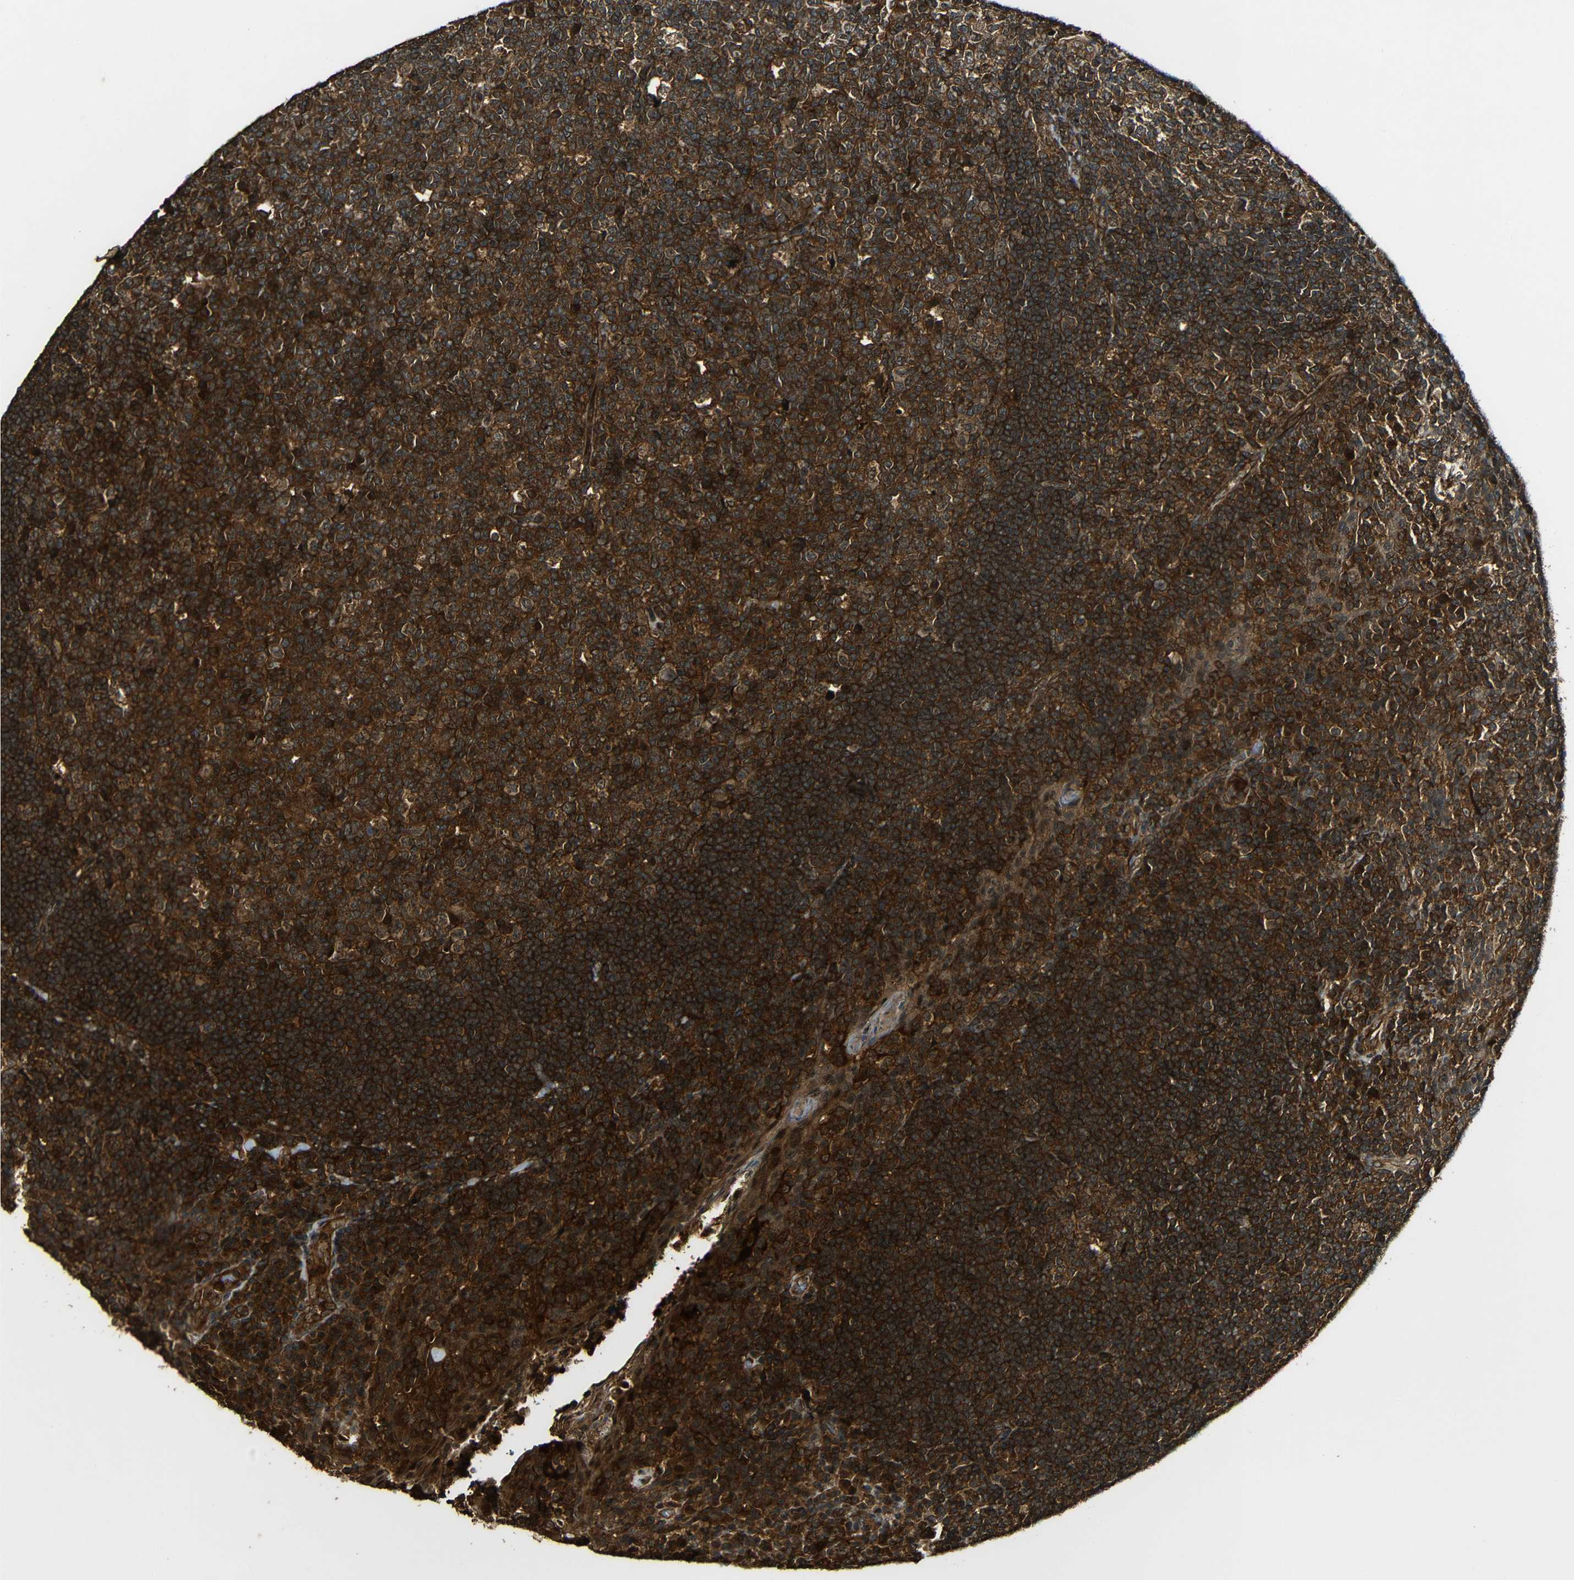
{"staining": {"intensity": "strong", "quantity": ">75%", "location": "cytoplasmic/membranous"}, "tissue": "tonsil", "cell_type": "Germinal center cells", "image_type": "normal", "snomed": [{"axis": "morphology", "description": "Normal tissue, NOS"}, {"axis": "topography", "description": "Tonsil"}], "caption": "The immunohistochemical stain shows strong cytoplasmic/membranous staining in germinal center cells of benign tonsil. The staining is performed using DAB (3,3'-diaminobenzidine) brown chromogen to label protein expression. The nuclei are counter-stained blue using hematoxylin.", "gene": "CASP8", "patient": {"sex": "male", "age": 17}}